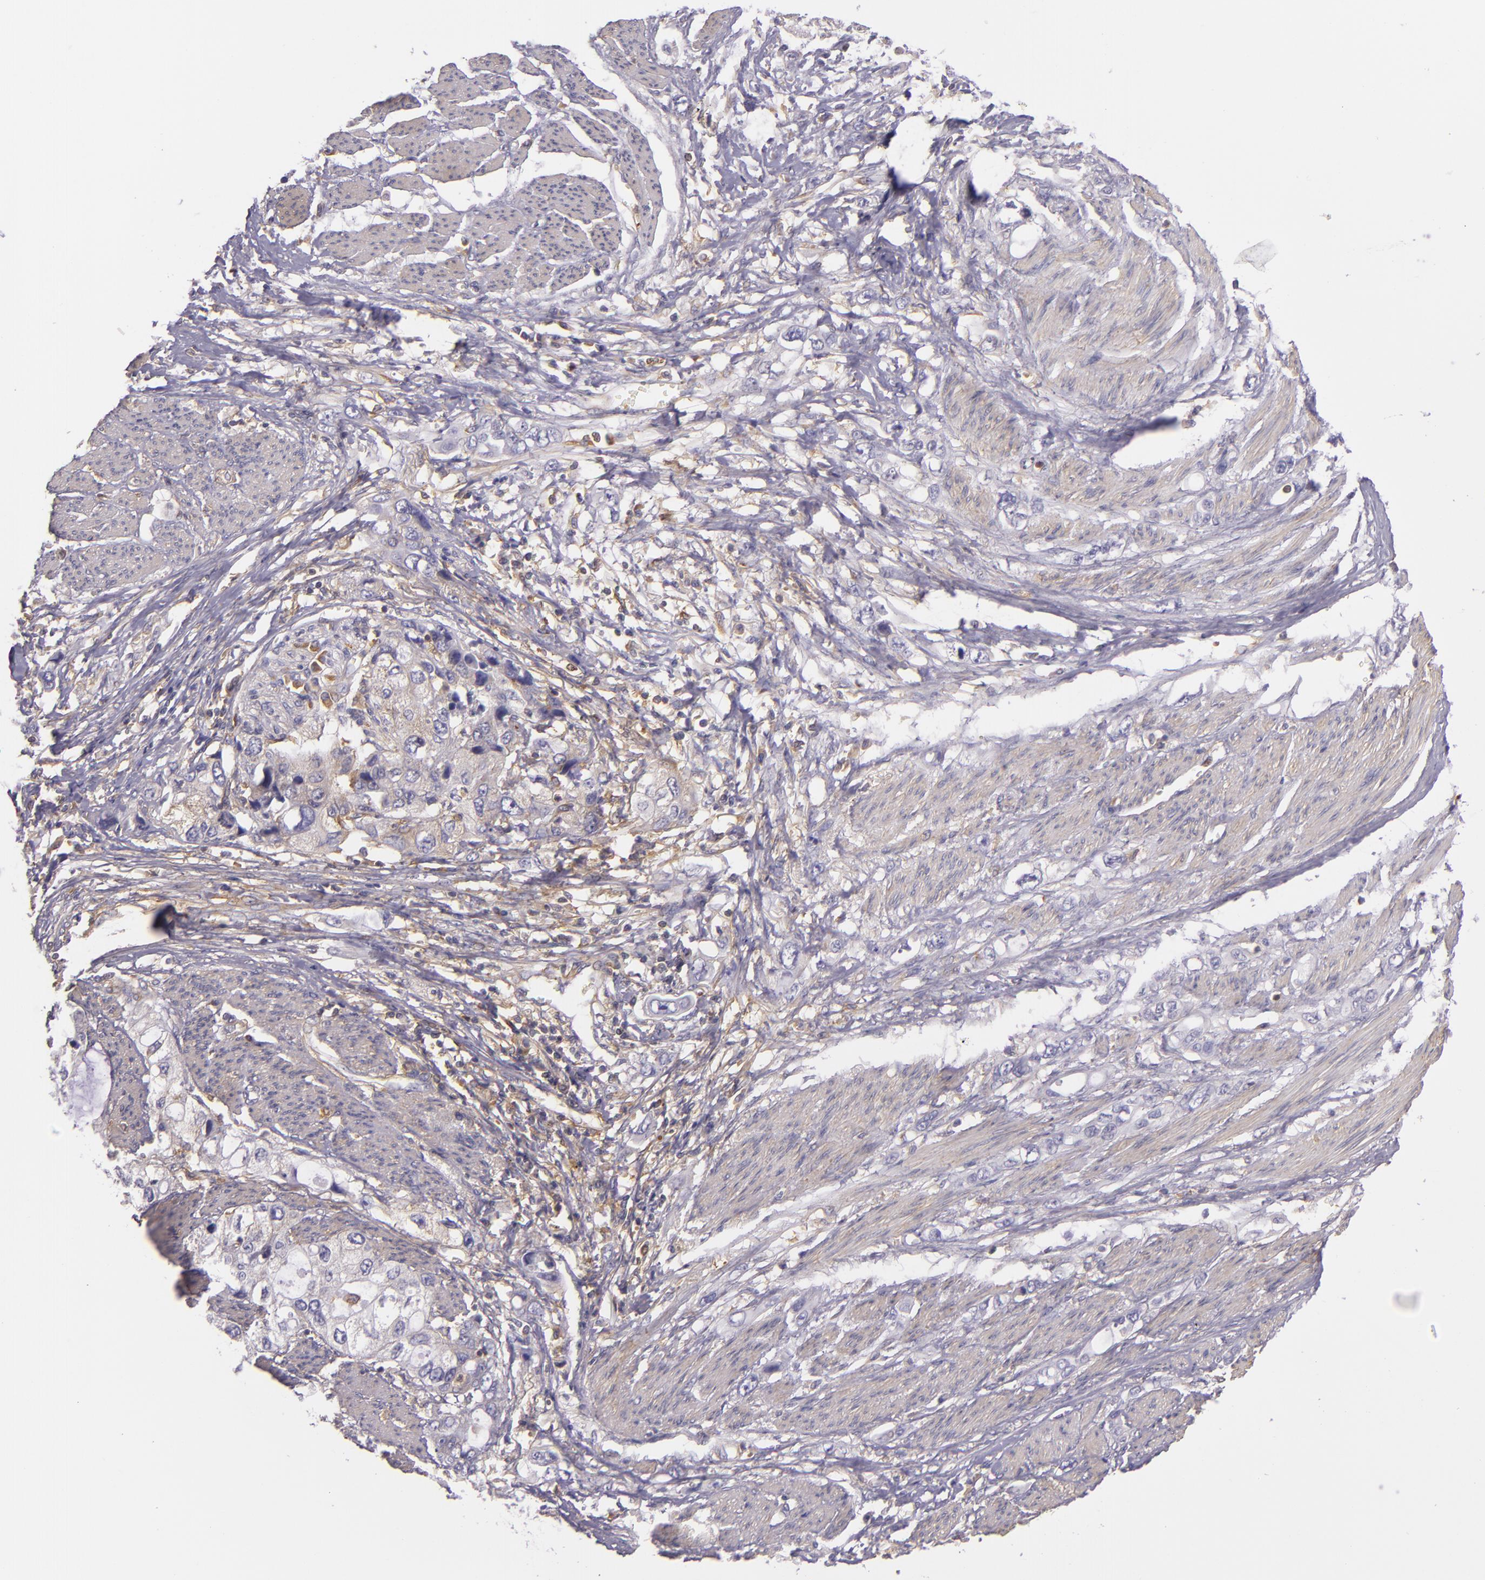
{"staining": {"intensity": "negative", "quantity": "none", "location": "none"}, "tissue": "stomach cancer", "cell_type": "Tumor cells", "image_type": "cancer", "snomed": [{"axis": "morphology", "description": "Adenocarcinoma, NOS"}, {"axis": "topography", "description": "Stomach, upper"}], "caption": "This micrograph is of stomach cancer stained with IHC to label a protein in brown with the nuclei are counter-stained blue. There is no staining in tumor cells.", "gene": "TLN1", "patient": {"sex": "female", "age": 52}}